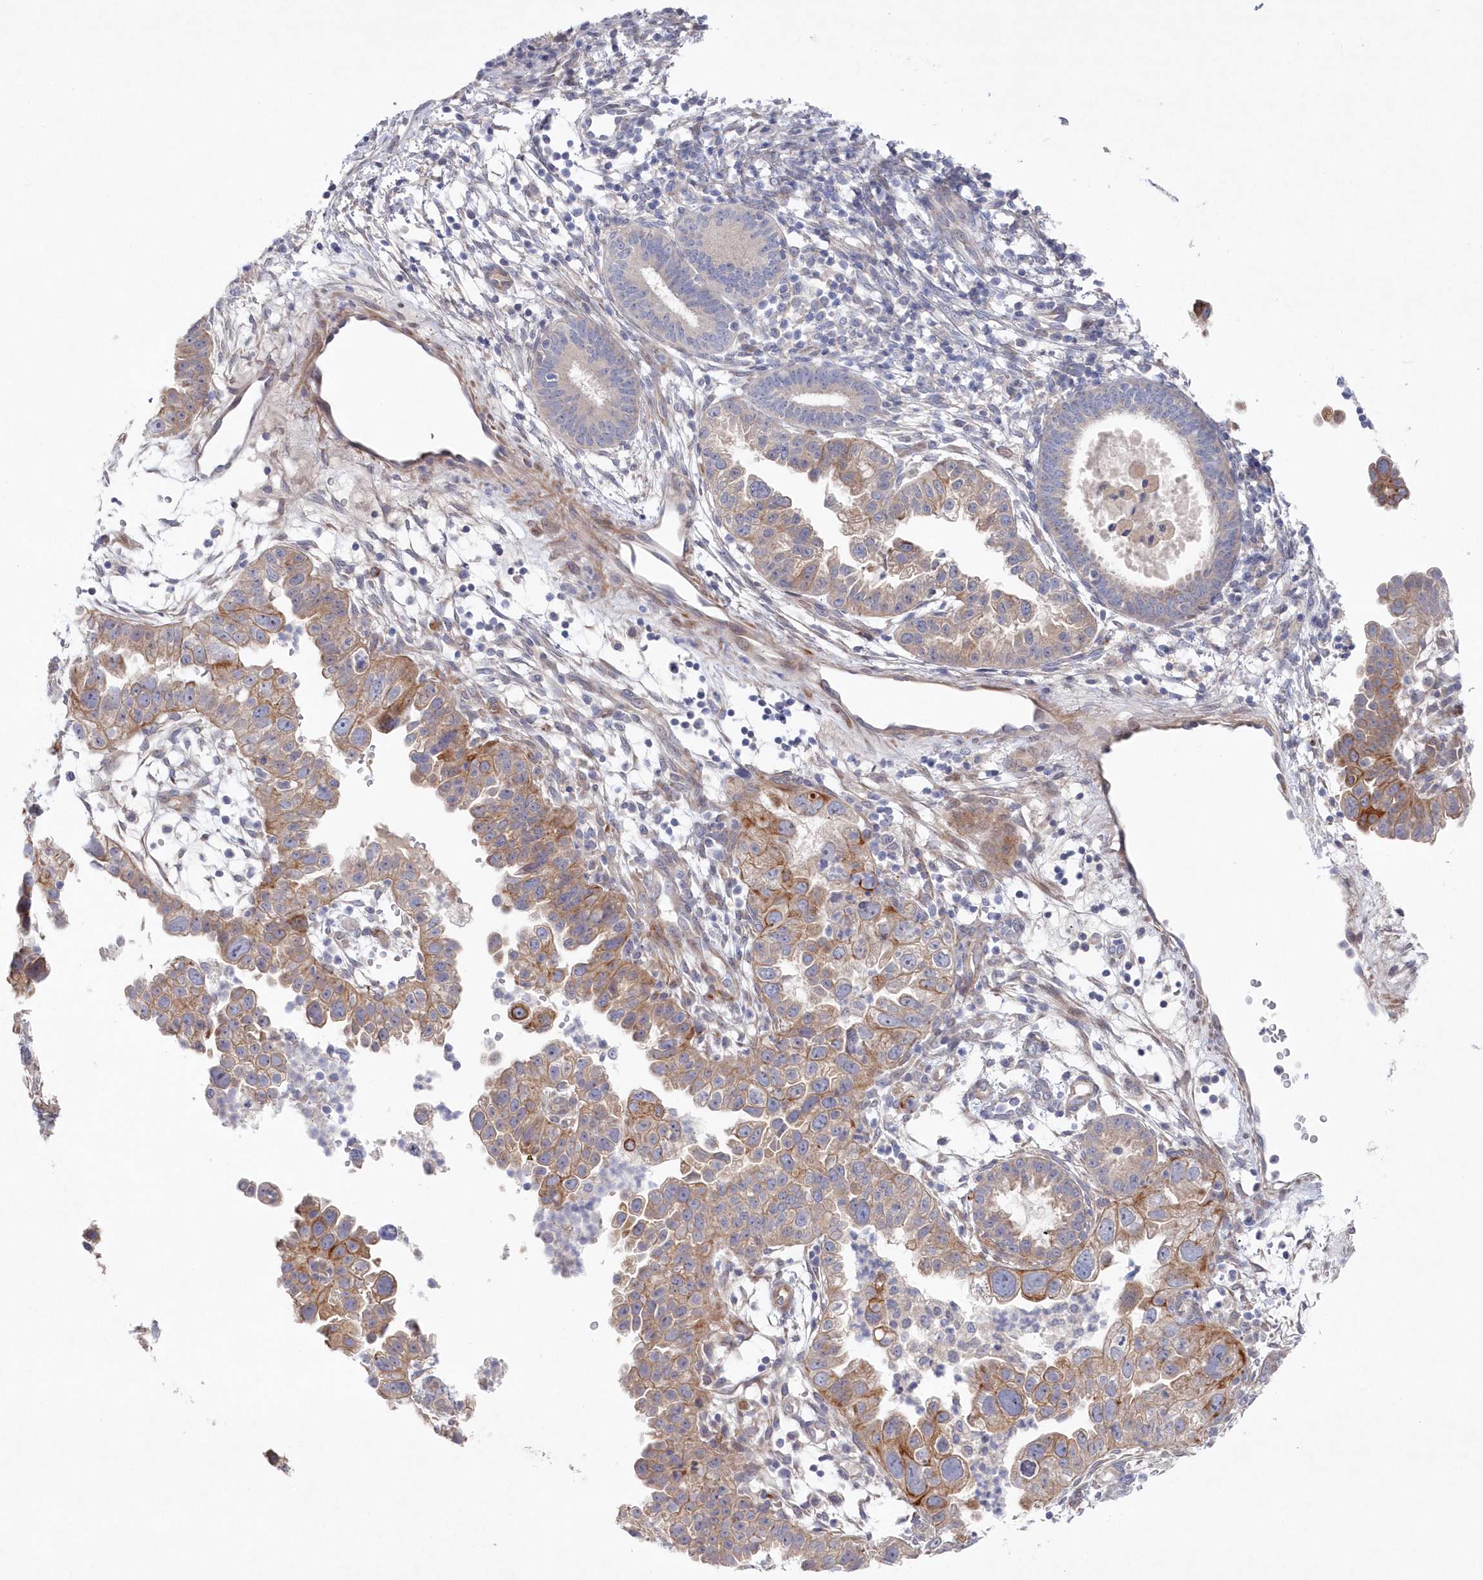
{"staining": {"intensity": "moderate", "quantity": "25%-75%", "location": "cytoplasmic/membranous"}, "tissue": "endometrial cancer", "cell_type": "Tumor cells", "image_type": "cancer", "snomed": [{"axis": "morphology", "description": "Adenocarcinoma, NOS"}, {"axis": "topography", "description": "Endometrium"}], "caption": "Immunohistochemical staining of adenocarcinoma (endometrial) exhibits moderate cytoplasmic/membranous protein expression in about 25%-75% of tumor cells. (IHC, brightfield microscopy, high magnification).", "gene": "KIAA1586", "patient": {"sex": "female", "age": 85}}